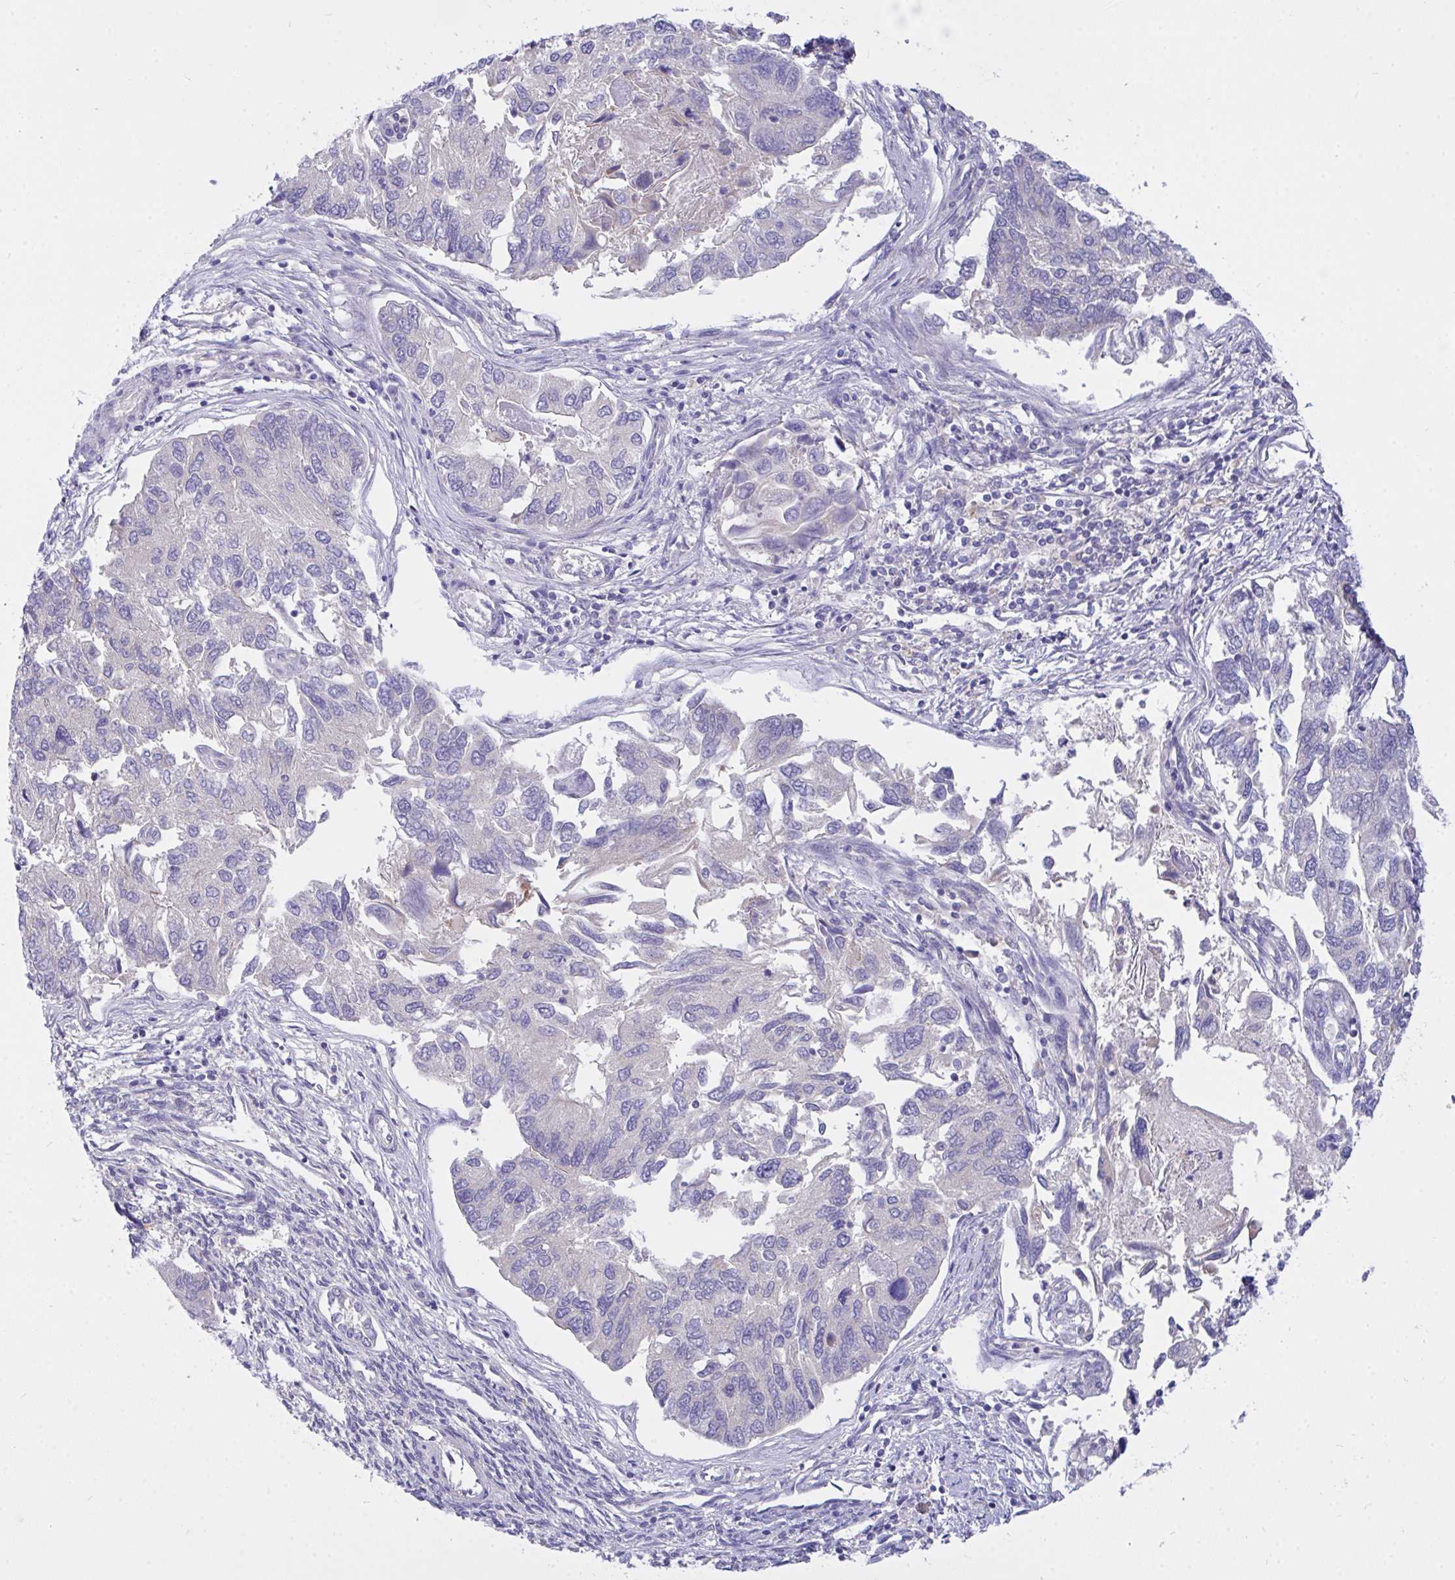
{"staining": {"intensity": "negative", "quantity": "none", "location": "none"}, "tissue": "endometrial cancer", "cell_type": "Tumor cells", "image_type": "cancer", "snomed": [{"axis": "morphology", "description": "Carcinoma, NOS"}, {"axis": "topography", "description": "Uterus"}], "caption": "Human endometrial carcinoma stained for a protein using IHC displays no expression in tumor cells.", "gene": "L3HYPDH", "patient": {"sex": "female", "age": 76}}